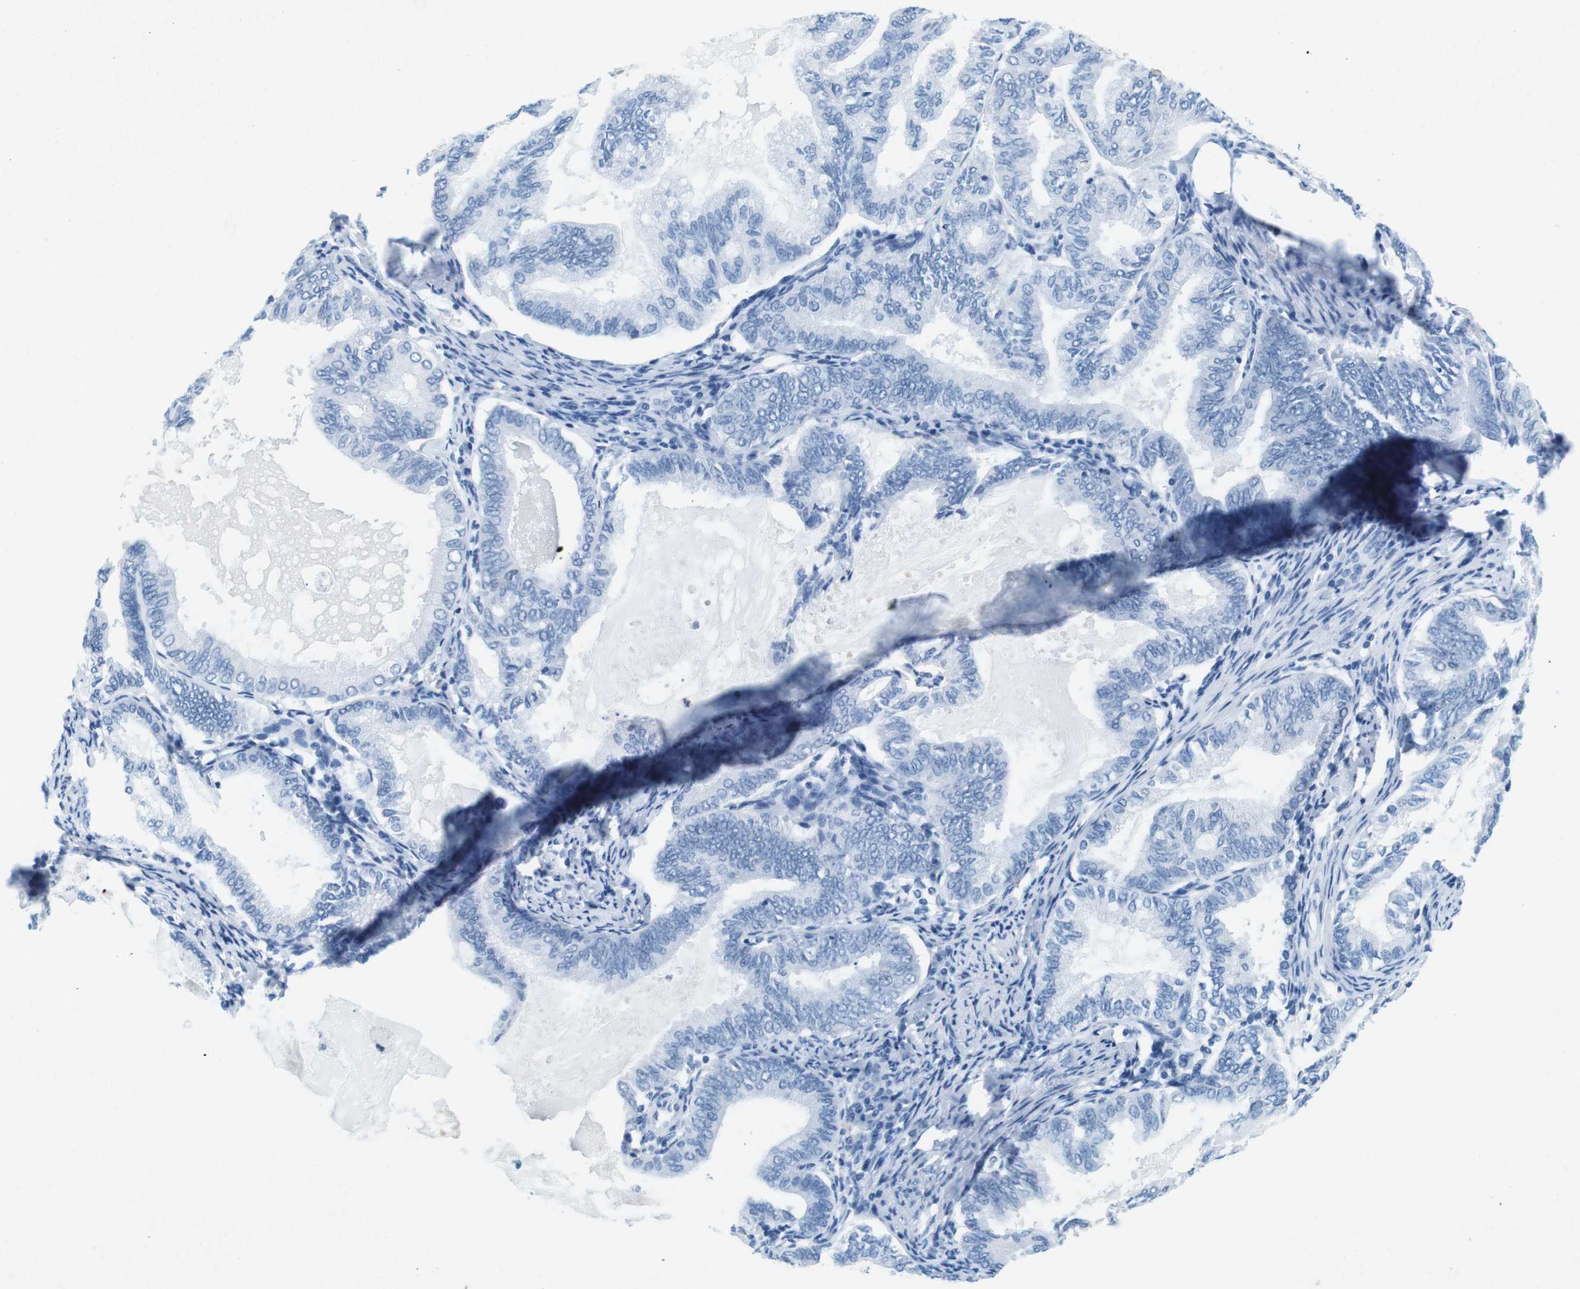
{"staining": {"intensity": "negative", "quantity": "none", "location": "none"}, "tissue": "endometrial cancer", "cell_type": "Tumor cells", "image_type": "cancer", "snomed": [{"axis": "morphology", "description": "Adenocarcinoma, NOS"}, {"axis": "topography", "description": "Endometrium"}], "caption": "High power microscopy photomicrograph of an IHC photomicrograph of endometrial cancer (adenocarcinoma), revealing no significant positivity in tumor cells.", "gene": "CTAG1B", "patient": {"sex": "female", "age": 86}}